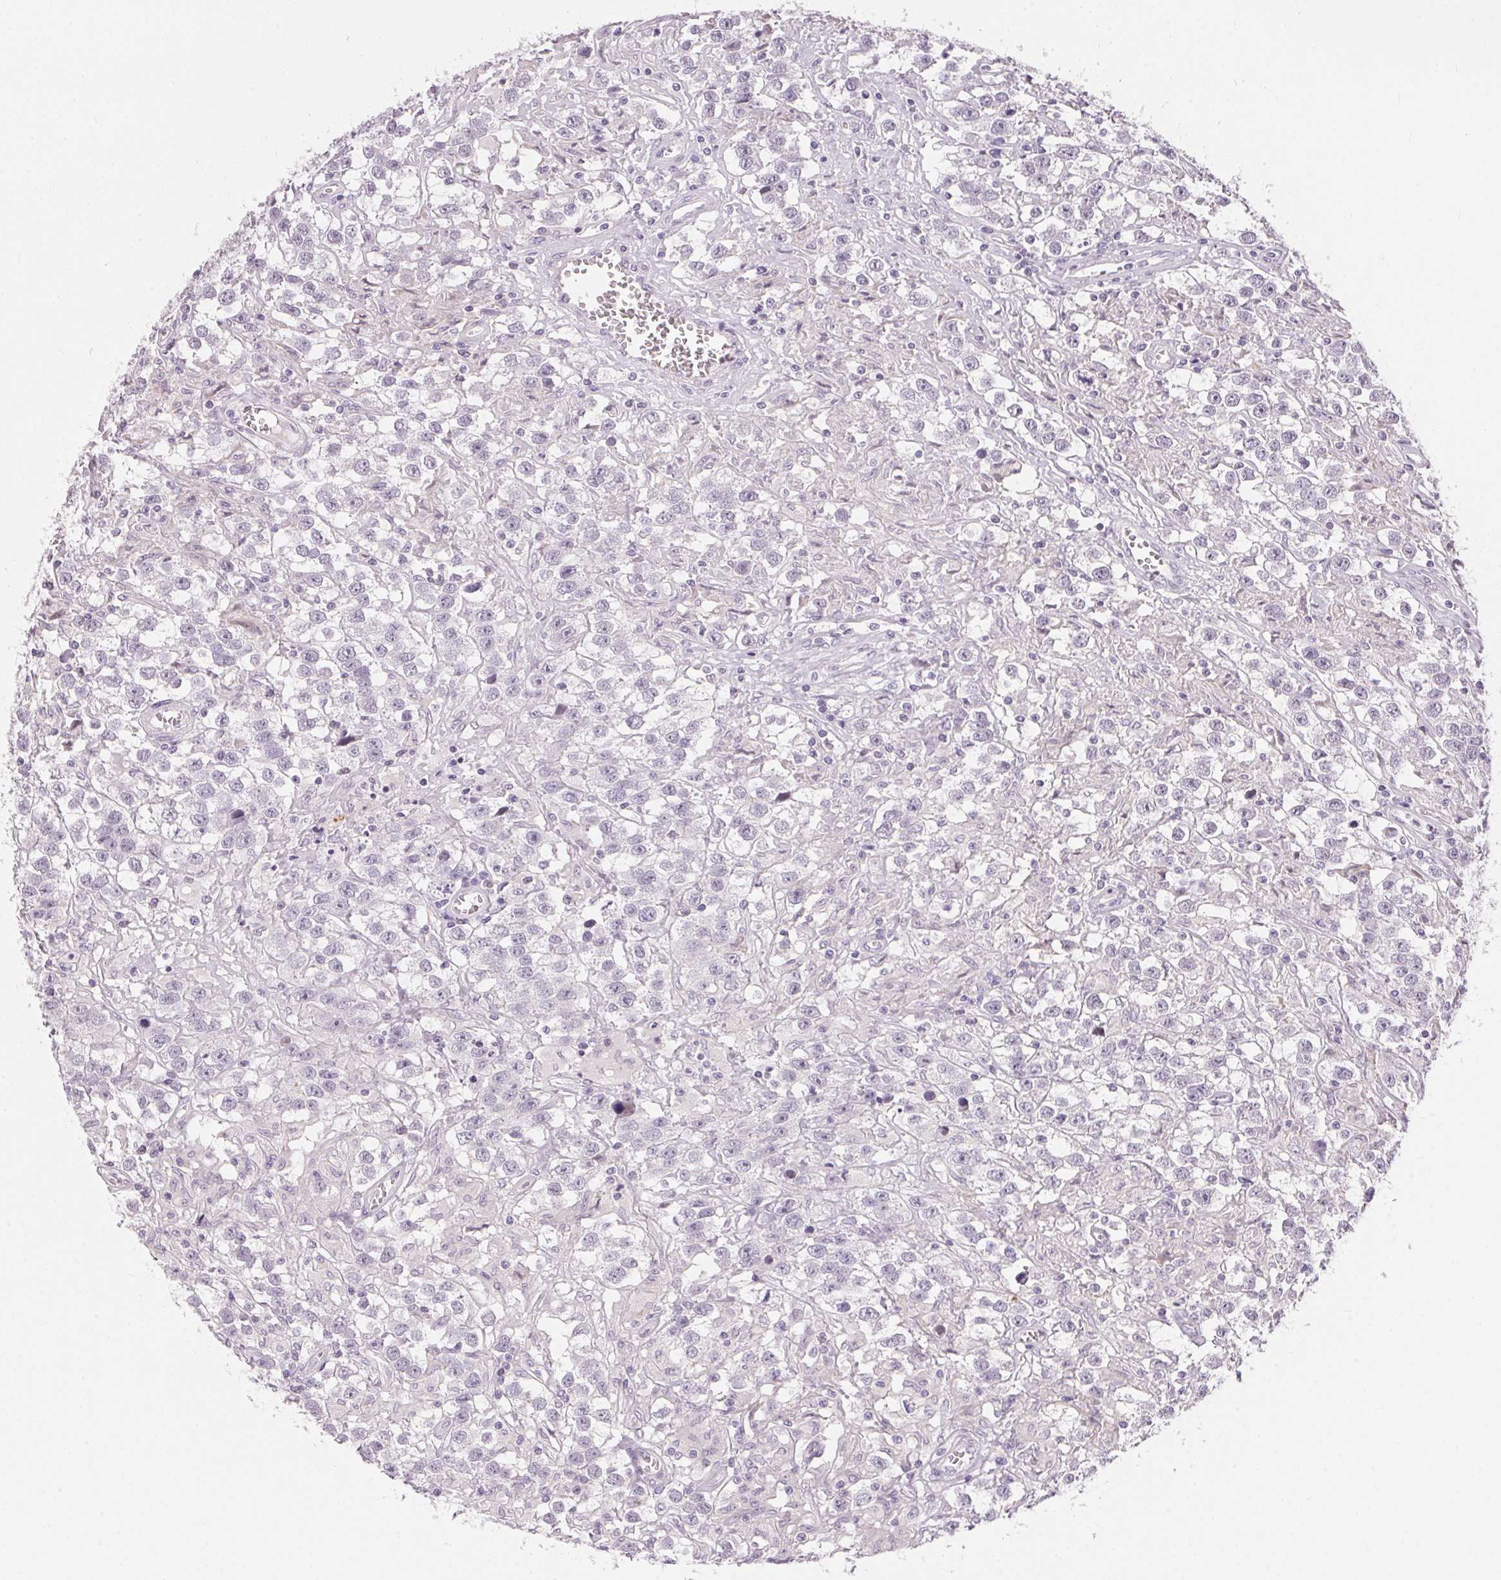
{"staining": {"intensity": "negative", "quantity": "none", "location": "none"}, "tissue": "testis cancer", "cell_type": "Tumor cells", "image_type": "cancer", "snomed": [{"axis": "morphology", "description": "Seminoma, NOS"}, {"axis": "topography", "description": "Testis"}], "caption": "Tumor cells show no significant staining in seminoma (testis).", "gene": "GDAP1L1", "patient": {"sex": "male", "age": 43}}